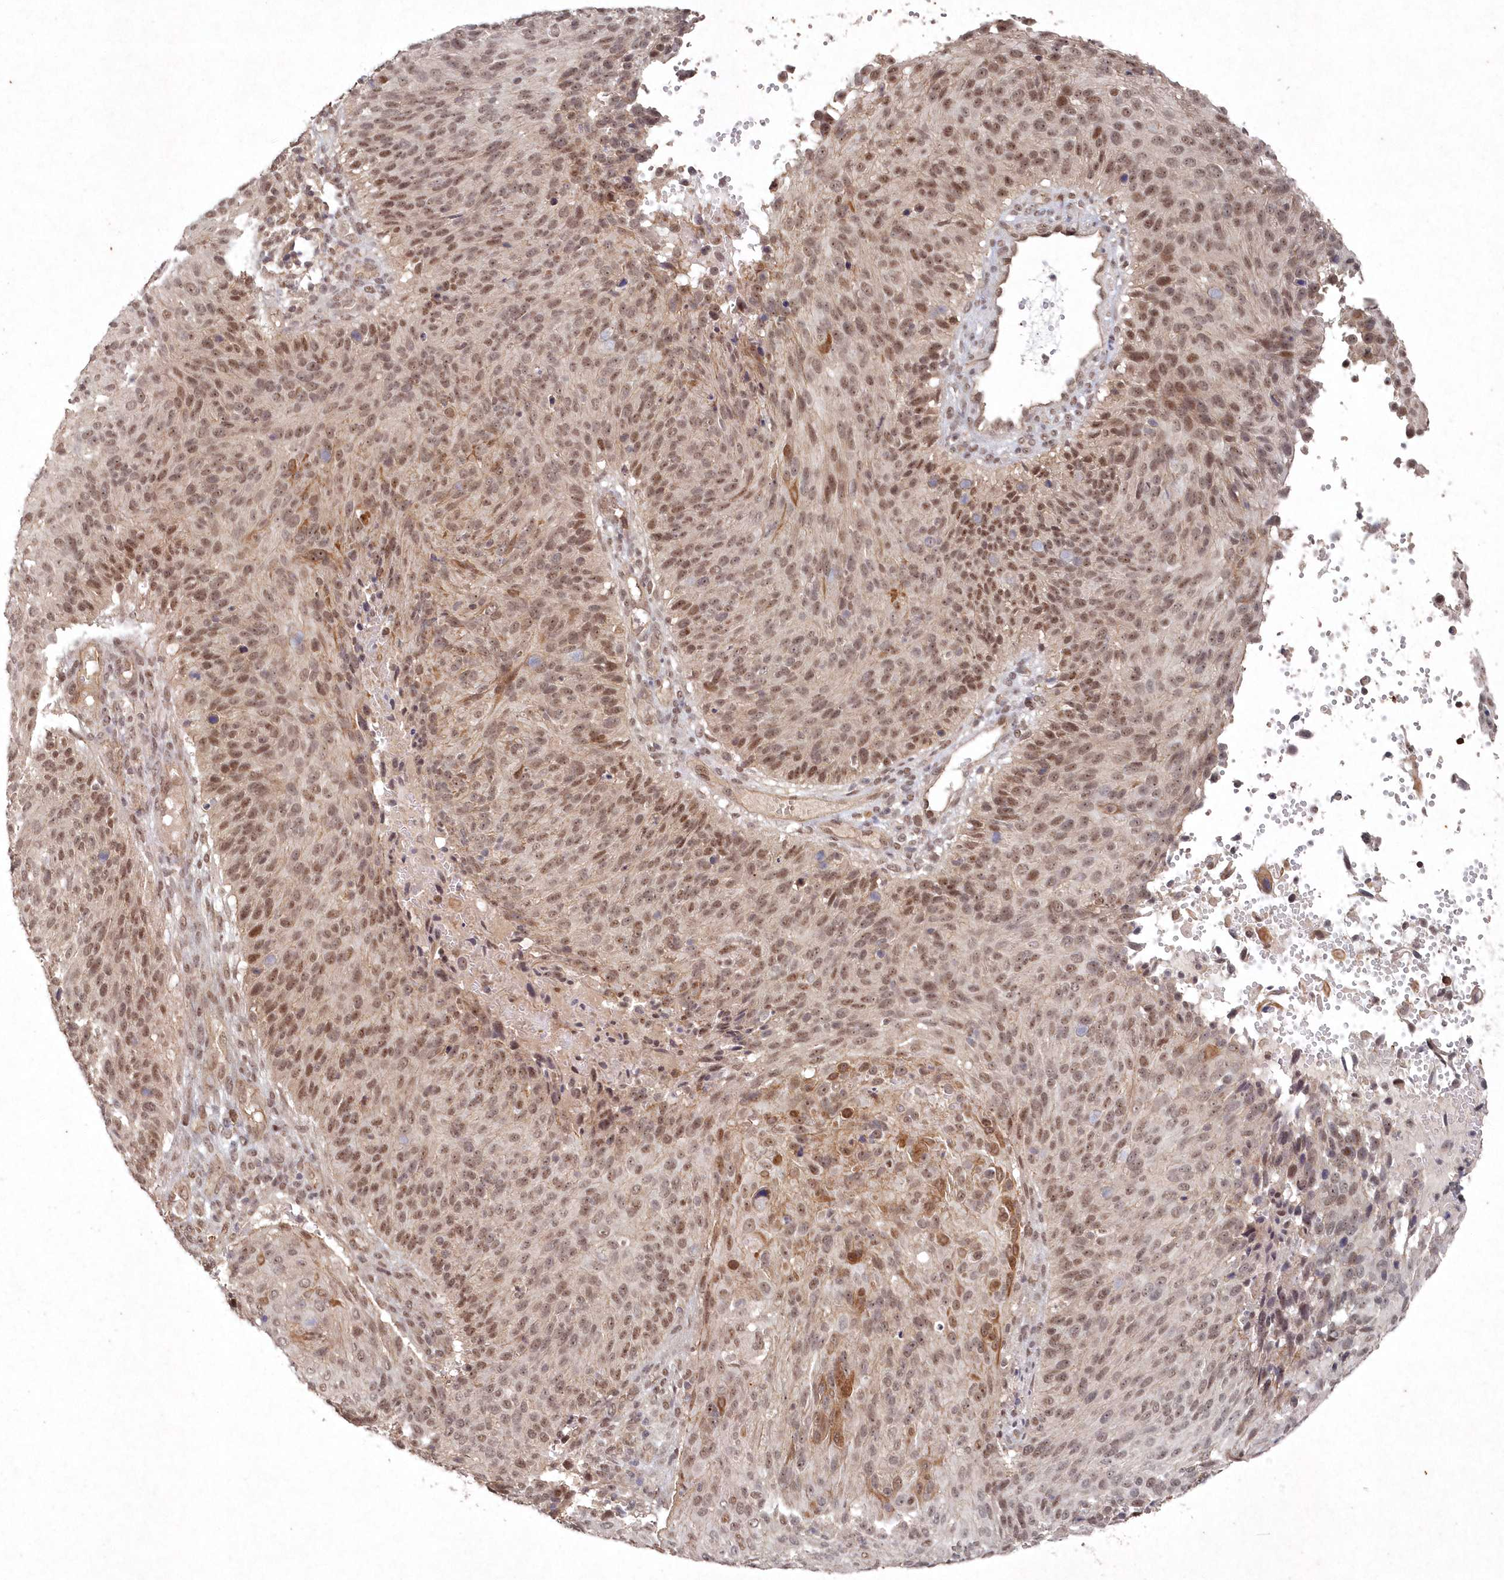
{"staining": {"intensity": "moderate", "quantity": "25%-75%", "location": "cytoplasmic/membranous,nuclear"}, "tissue": "cervical cancer", "cell_type": "Tumor cells", "image_type": "cancer", "snomed": [{"axis": "morphology", "description": "Squamous cell carcinoma, NOS"}, {"axis": "topography", "description": "Cervix"}], "caption": "Immunohistochemical staining of human cervical cancer displays moderate cytoplasmic/membranous and nuclear protein staining in approximately 25%-75% of tumor cells.", "gene": "VSIG2", "patient": {"sex": "female", "age": 74}}